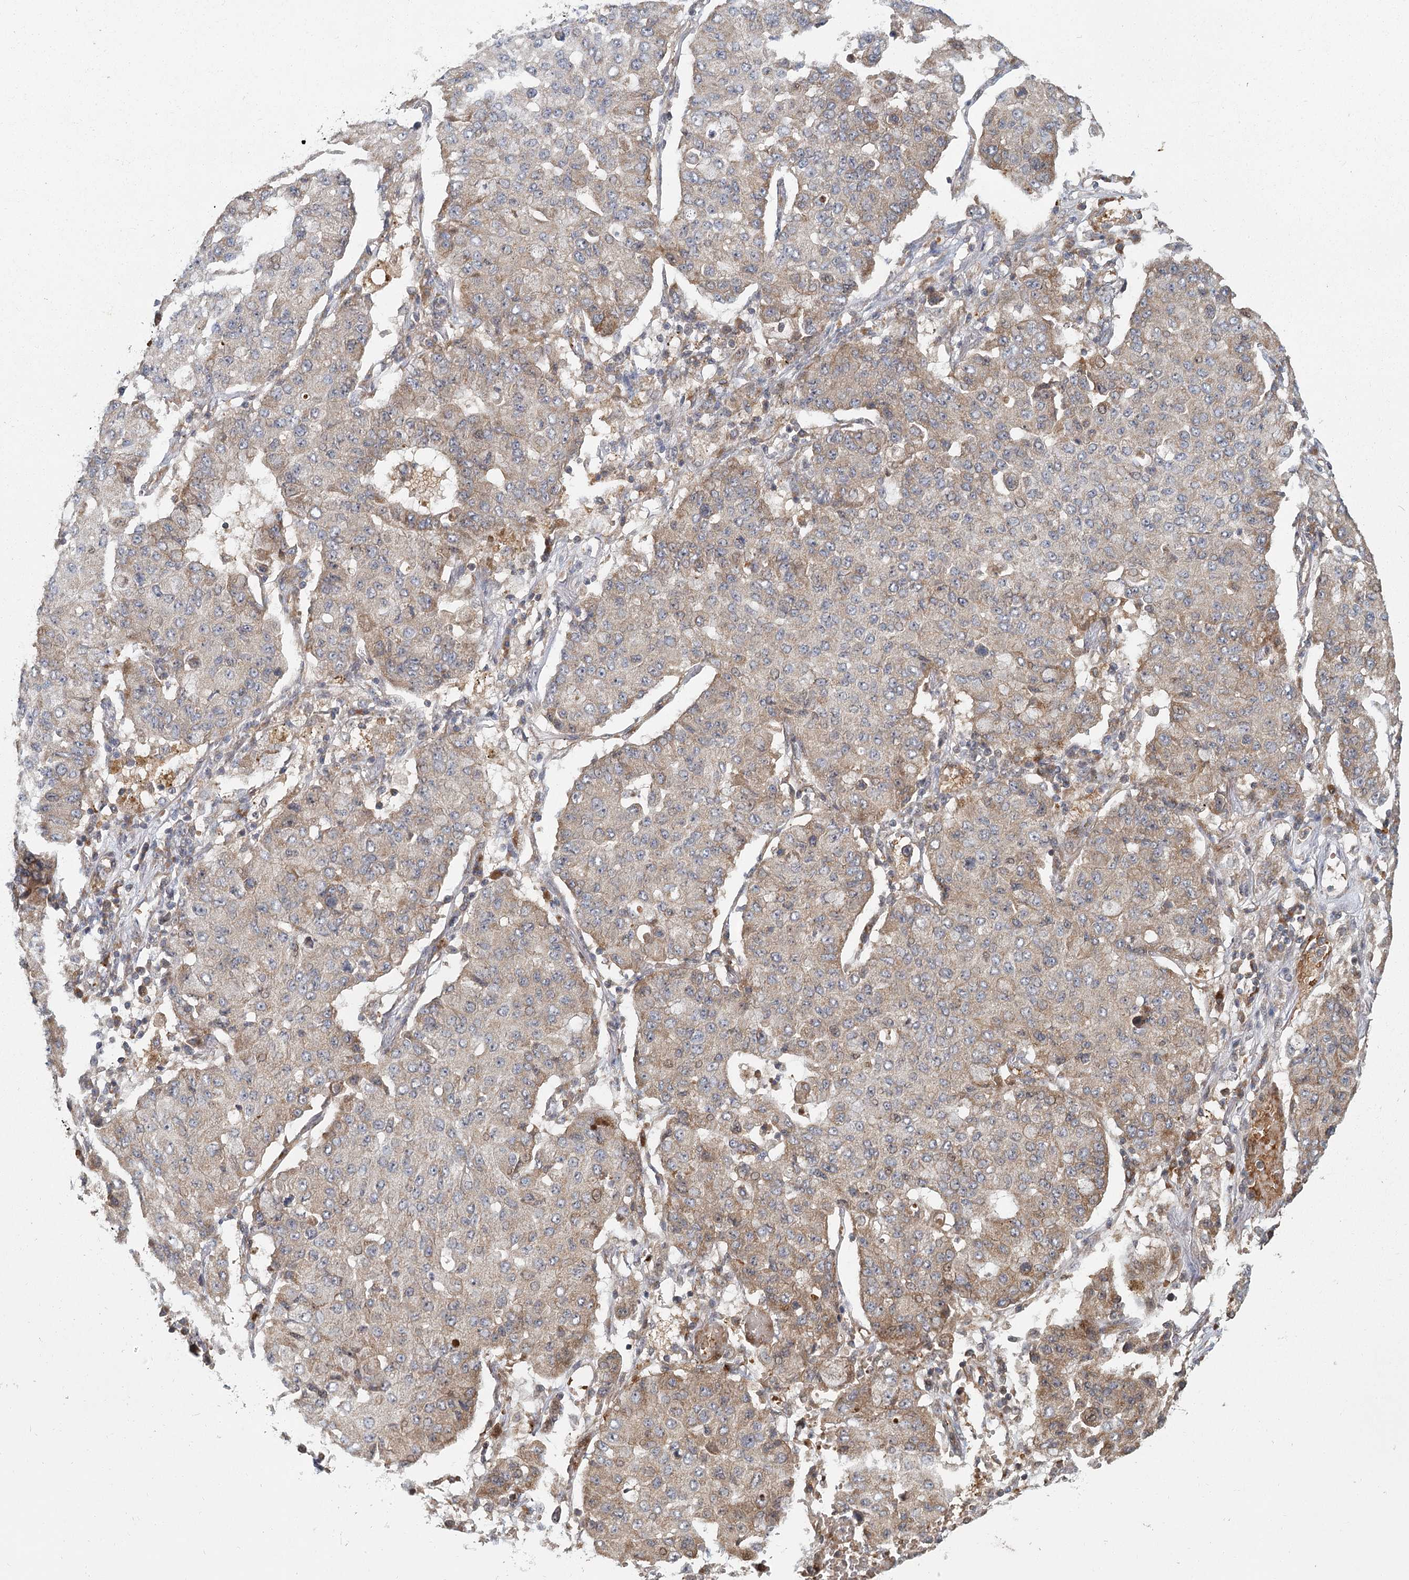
{"staining": {"intensity": "moderate", "quantity": "<25%", "location": "cytoplasmic/membranous"}, "tissue": "lung cancer", "cell_type": "Tumor cells", "image_type": "cancer", "snomed": [{"axis": "morphology", "description": "Squamous cell carcinoma, NOS"}, {"axis": "topography", "description": "Lung"}], "caption": "Immunohistochemistry of lung squamous cell carcinoma exhibits low levels of moderate cytoplasmic/membranous expression in approximately <25% of tumor cells.", "gene": "RAPGEF6", "patient": {"sex": "male", "age": 74}}